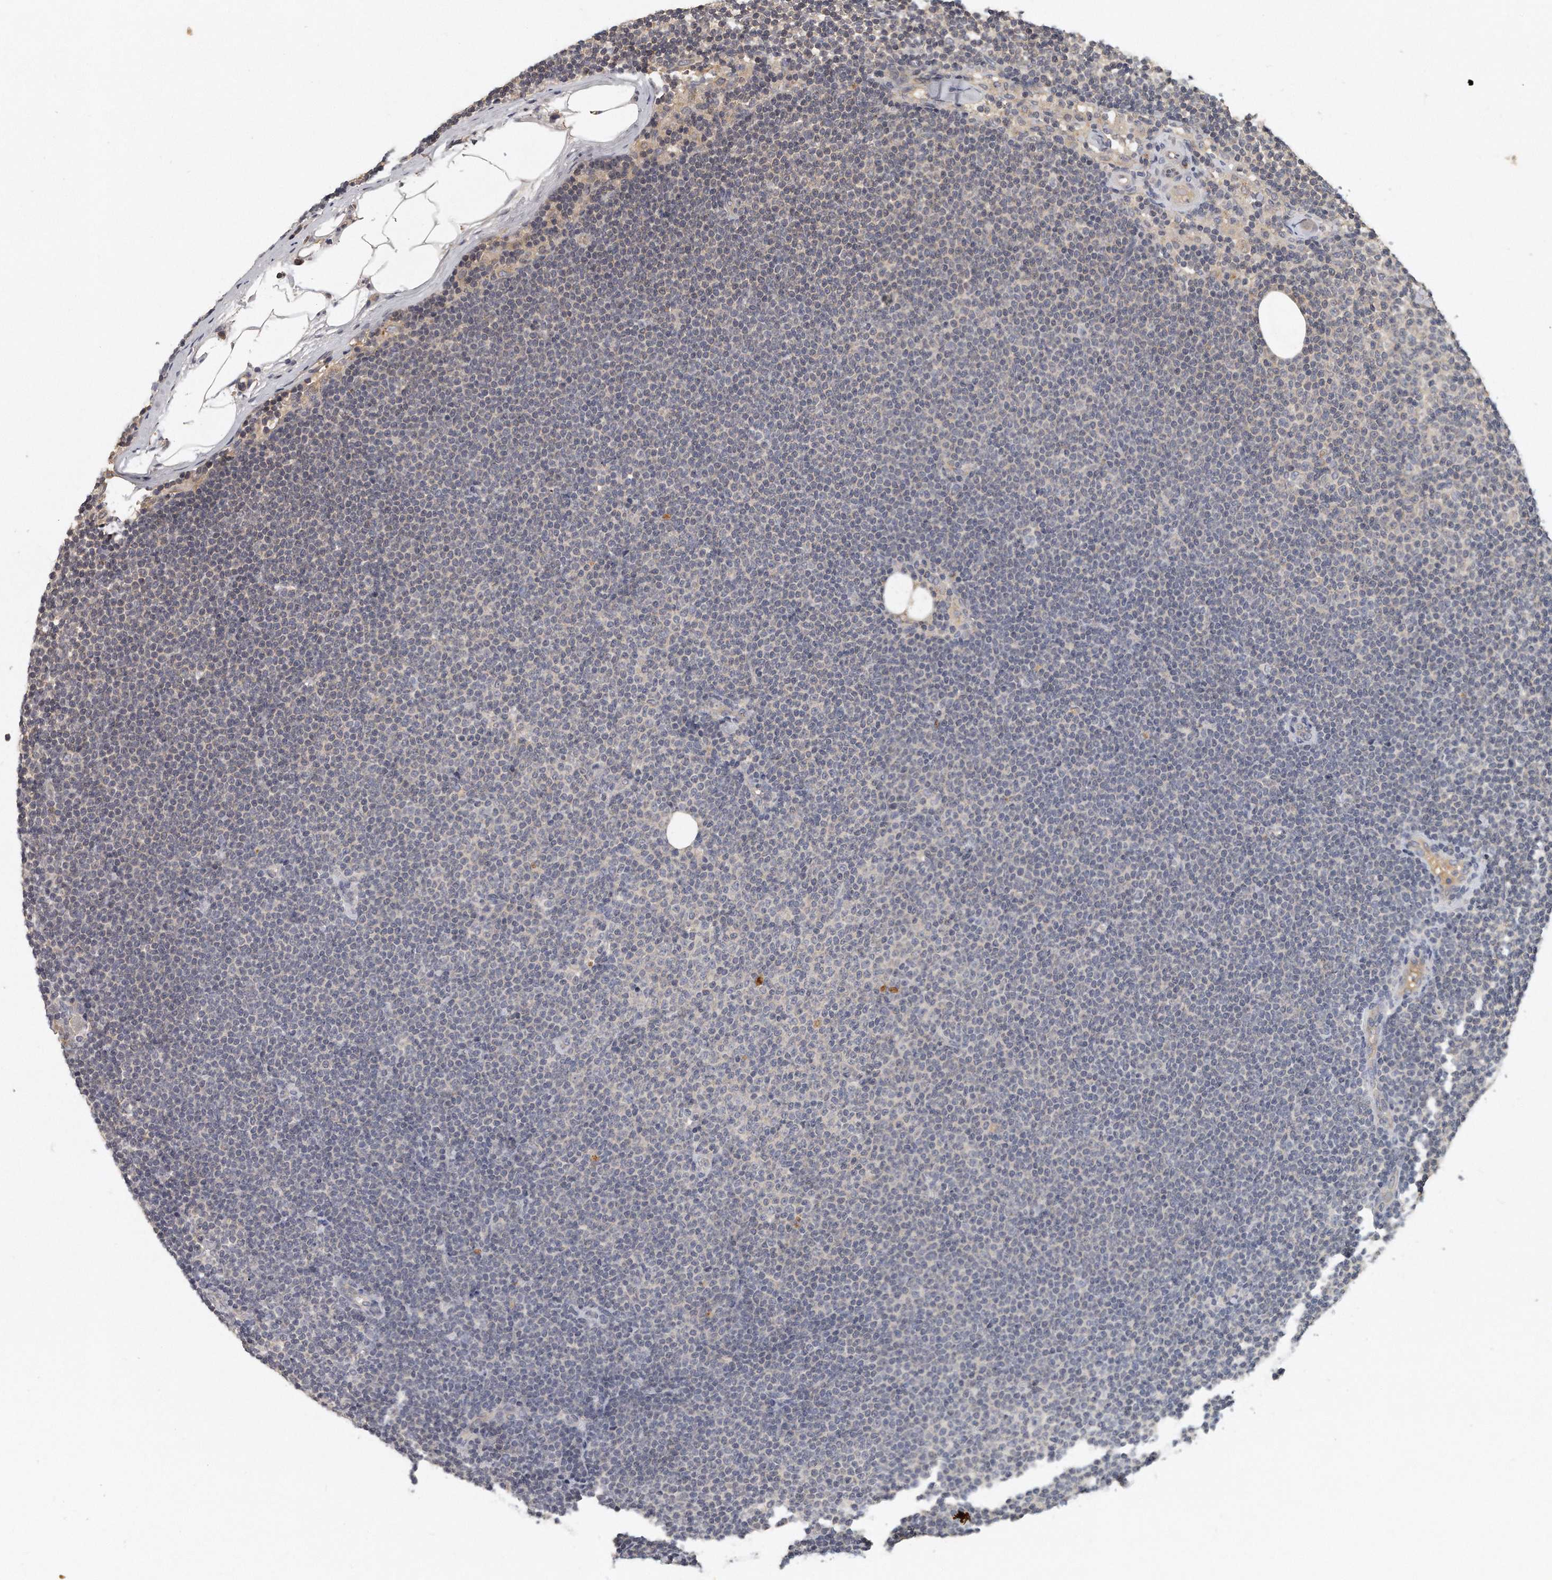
{"staining": {"intensity": "negative", "quantity": "none", "location": "none"}, "tissue": "lymphoma", "cell_type": "Tumor cells", "image_type": "cancer", "snomed": [{"axis": "morphology", "description": "Malignant lymphoma, non-Hodgkin's type, Low grade"}, {"axis": "topography", "description": "Lymph node"}], "caption": "High magnification brightfield microscopy of lymphoma stained with DAB (3,3'-diaminobenzidine) (brown) and counterstained with hematoxylin (blue): tumor cells show no significant positivity.", "gene": "TRAPPC14", "patient": {"sex": "female", "age": 53}}